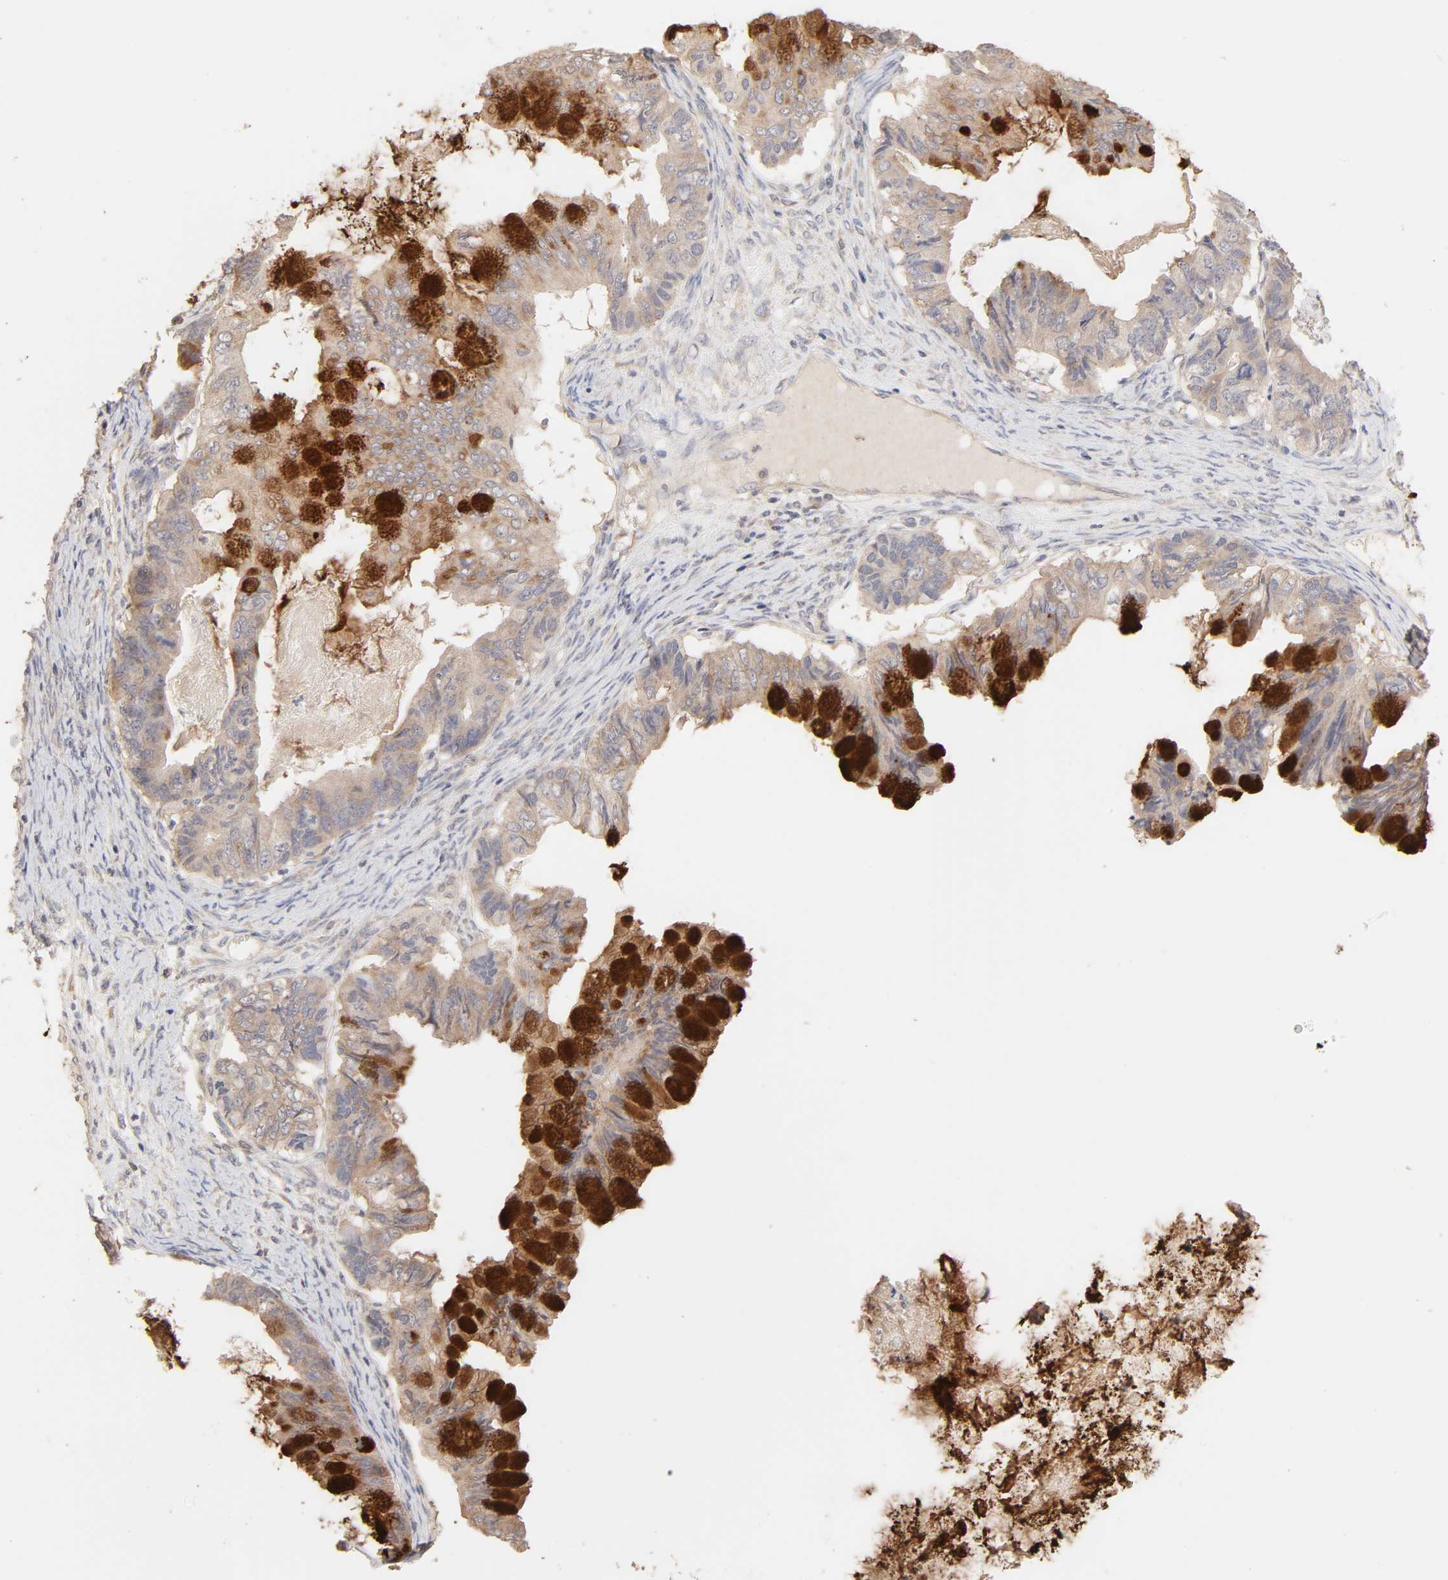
{"staining": {"intensity": "strong", "quantity": "<25%", "location": "cytoplasmic/membranous"}, "tissue": "ovarian cancer", "cell_type": "Tumor cells", "image_type": "cancer", "snomed": [{"axis": "morphology", "description": "Cystadenocarcinoma, mucinous, NOS"}, {"axis": "topography", "description": "Ovary"}], "caption": "Mucinous cystadenocarcinoma (ovarian) stained with immunohistochemistry exhibits strong cytoplasmic/membranous expression in approximately <25% of tumor cells. (Stains: DAB in brown, nuclei in blue, Microscopy: brightfield microscopy at high magnification).", "gene": "AP1G2", "patient": {"sex": "female", "age": 80}}